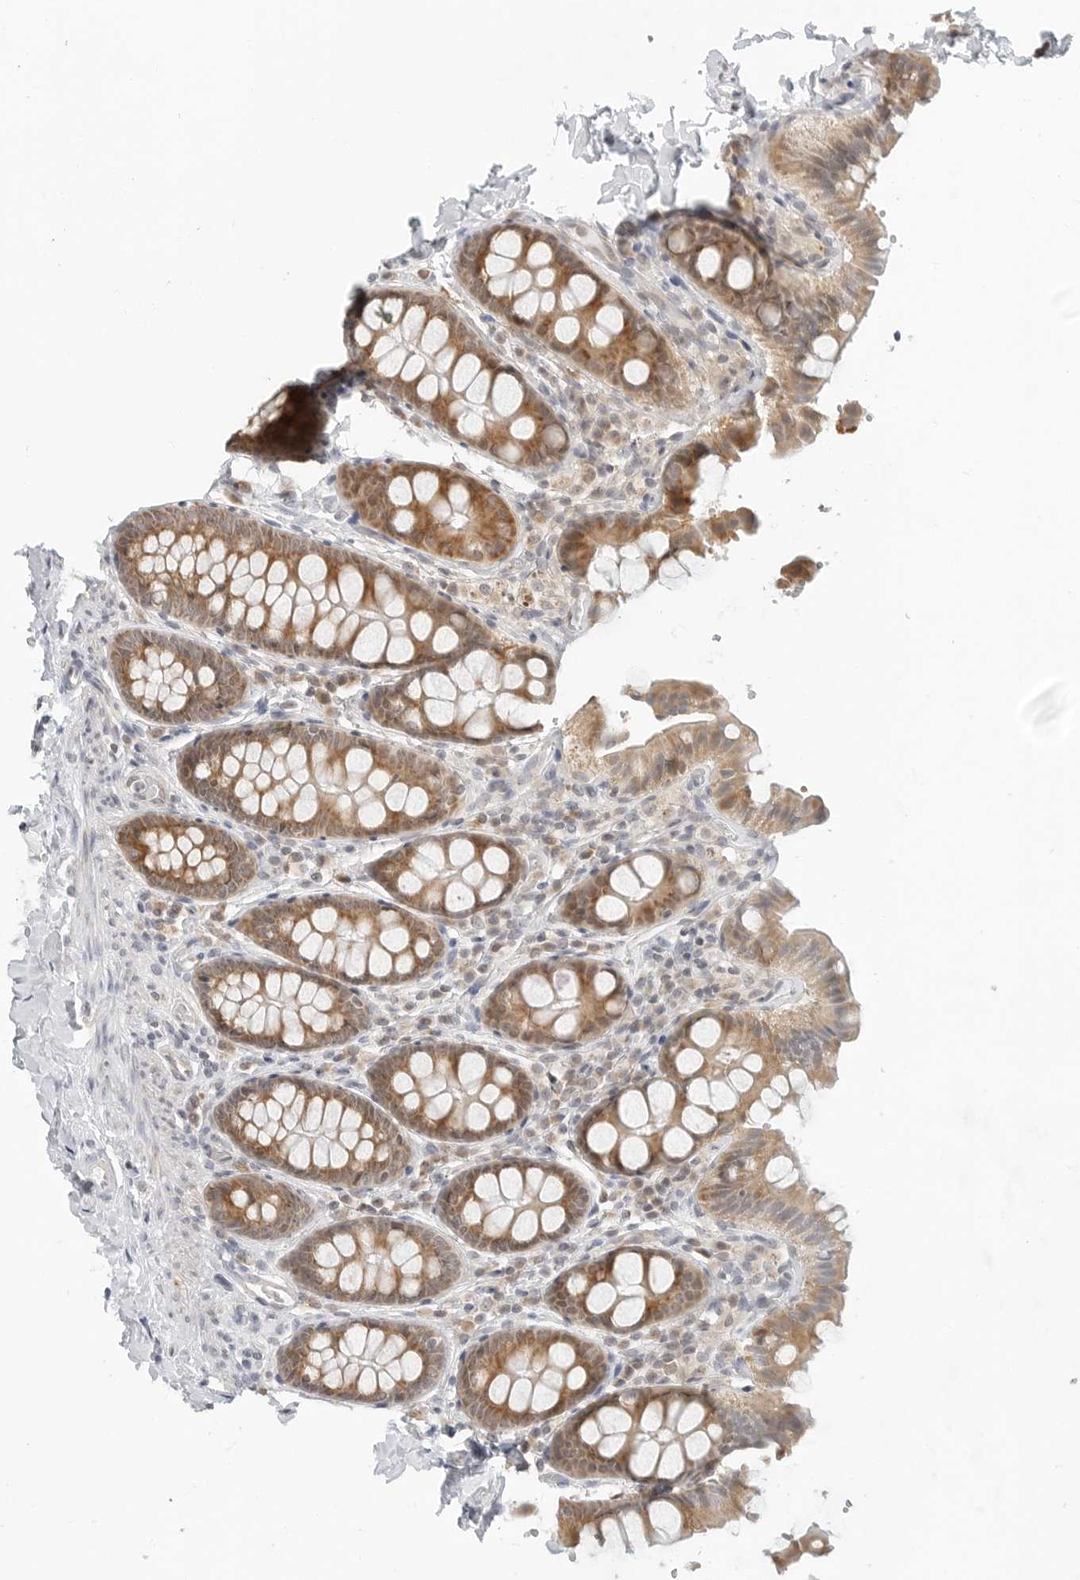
{"staining": {"intensity": "negative", "quantity": "none", "location": "none"}, "tissue": "colon", "cell_type": "Endothelial cells", "image_type": "normal", "snomed": [{"axis": "morphology", "description": "Normal tissue, NOS"}, {"axis": "topography", "description": "Colon"}, {"axis": "topography", "description": "Peripheral nerve tissue"}], "caption": "Immunohistochemistry of normal human colon displays no expression in endothelial cells. (DAB immunohistochemistry visualized using brightfield microscopy, high magnification).", "gene": "POLR3GL", "patient": {"sex": "female", "age": 61}}